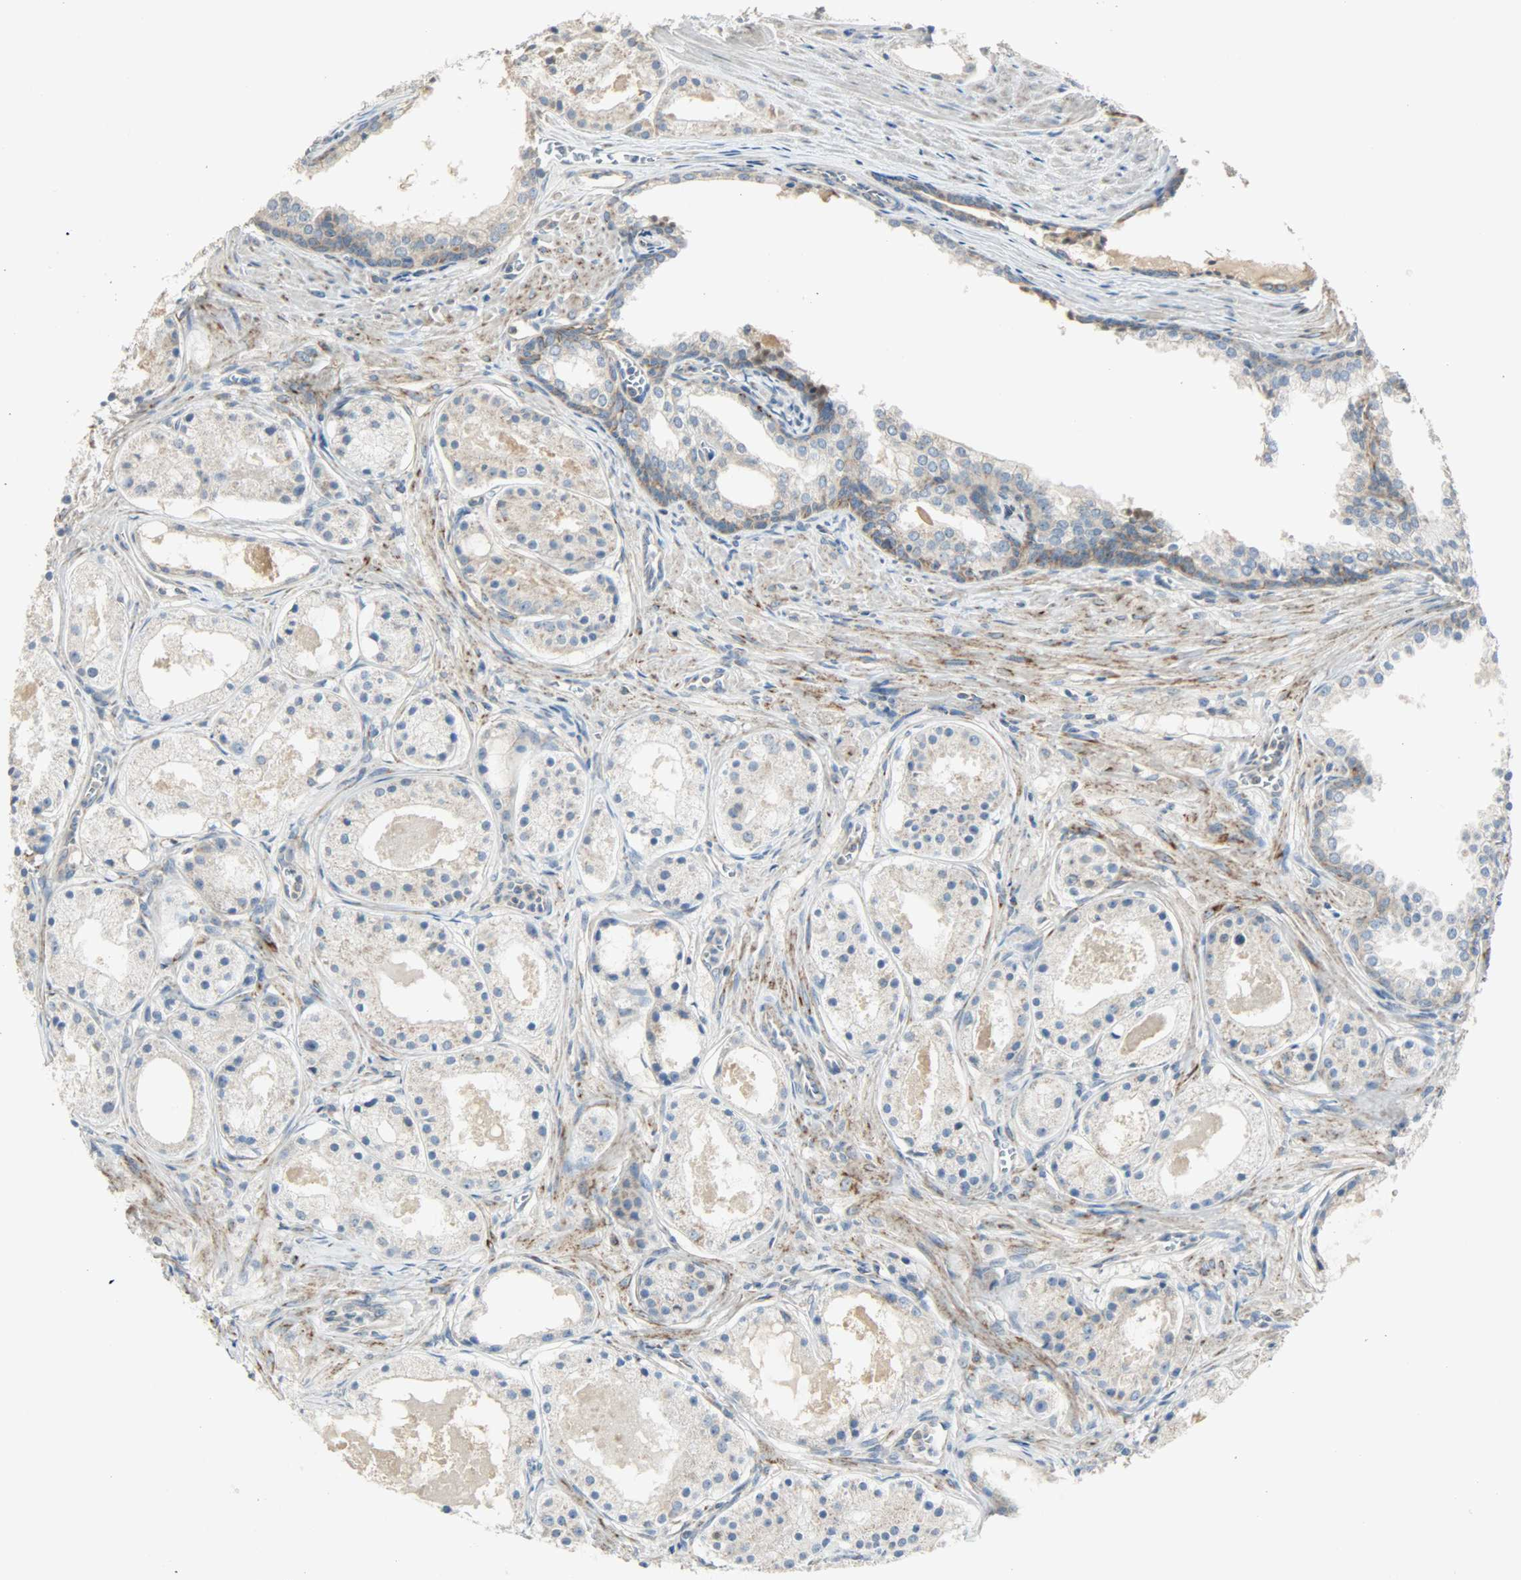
{"staining": {"intensity": "weak", "quantity": ">75%", "location": "cytoplasmic/membranous"}, "tissue": "prostate cancer", "cell_type": "Tumor cells", "image_type": "cancer", "snomed": [{"axis": "morphology", "description": "Adenocarcinoma, Low grade"}, {"axis": "topography", "description": "Prostate"}], "caption": "Weak cytoplasmic/membranous positivity for a protein is present in about >75% of tumor cells of prostate cancer using immunohistochemistry (IHC).", "gene": "NNT", "patient": {"sex": "male", "age": 57}}